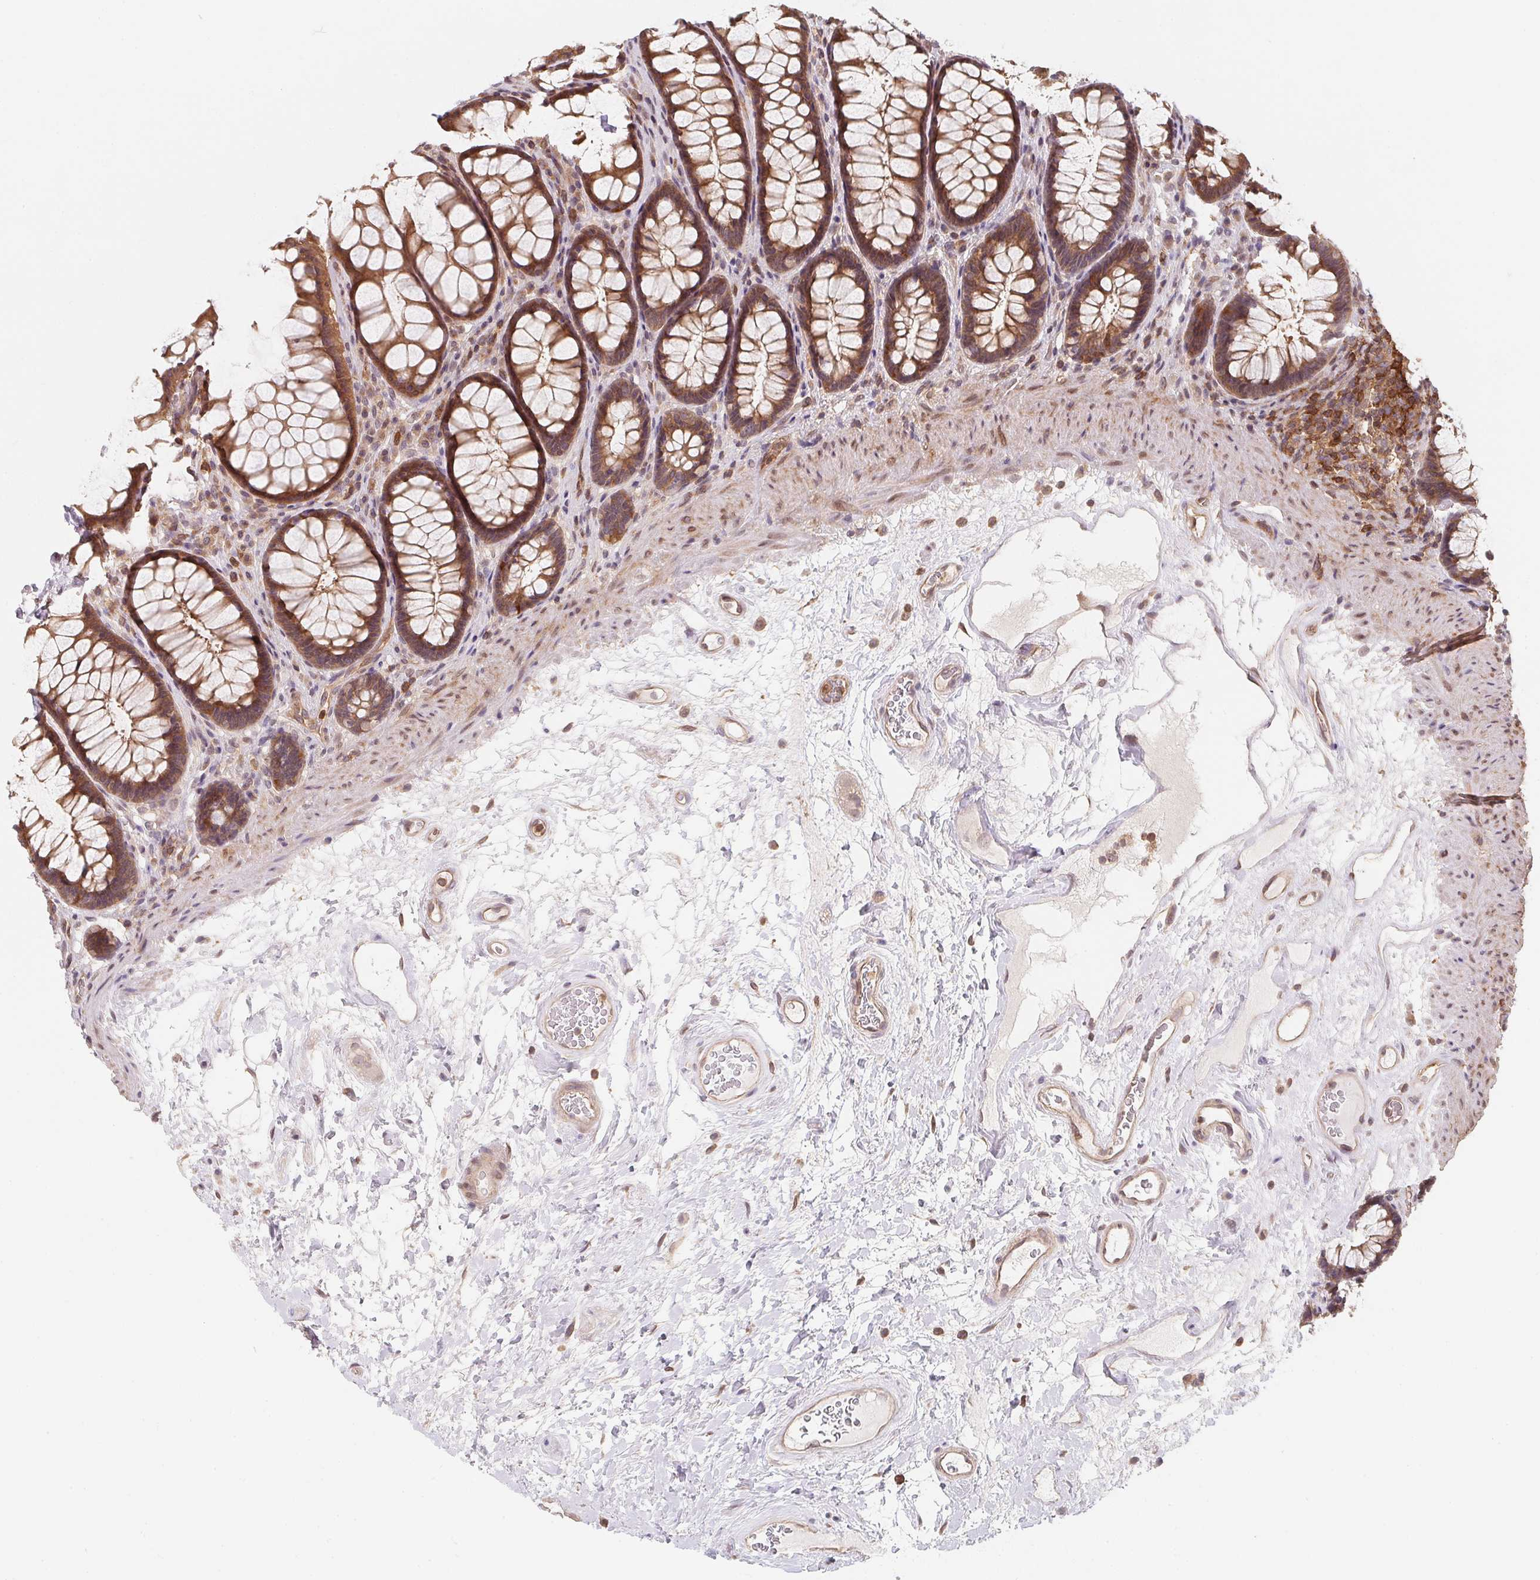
{"staining": {"intensity": "moderate", "quantity": ">75%", "location": "cytoplasmic/membranous"}, "tissue": "rectum", "cell_type": "Glandular cells", "image_type": "normal", "snomed": [{"axis": "morphology", "description": "Normal tissue, NOS"}, {"axis": "topography", "description": "Rectum"}], "caption": "An image of human rectum stained for a protein reveals moderate cytoplasmic/membranous brown staining in glandular cells. (IHC, brightfield microscopy, high magnification).", "gene": "ANKRD13A", "patient": {"sex": "male", "age": 72}}